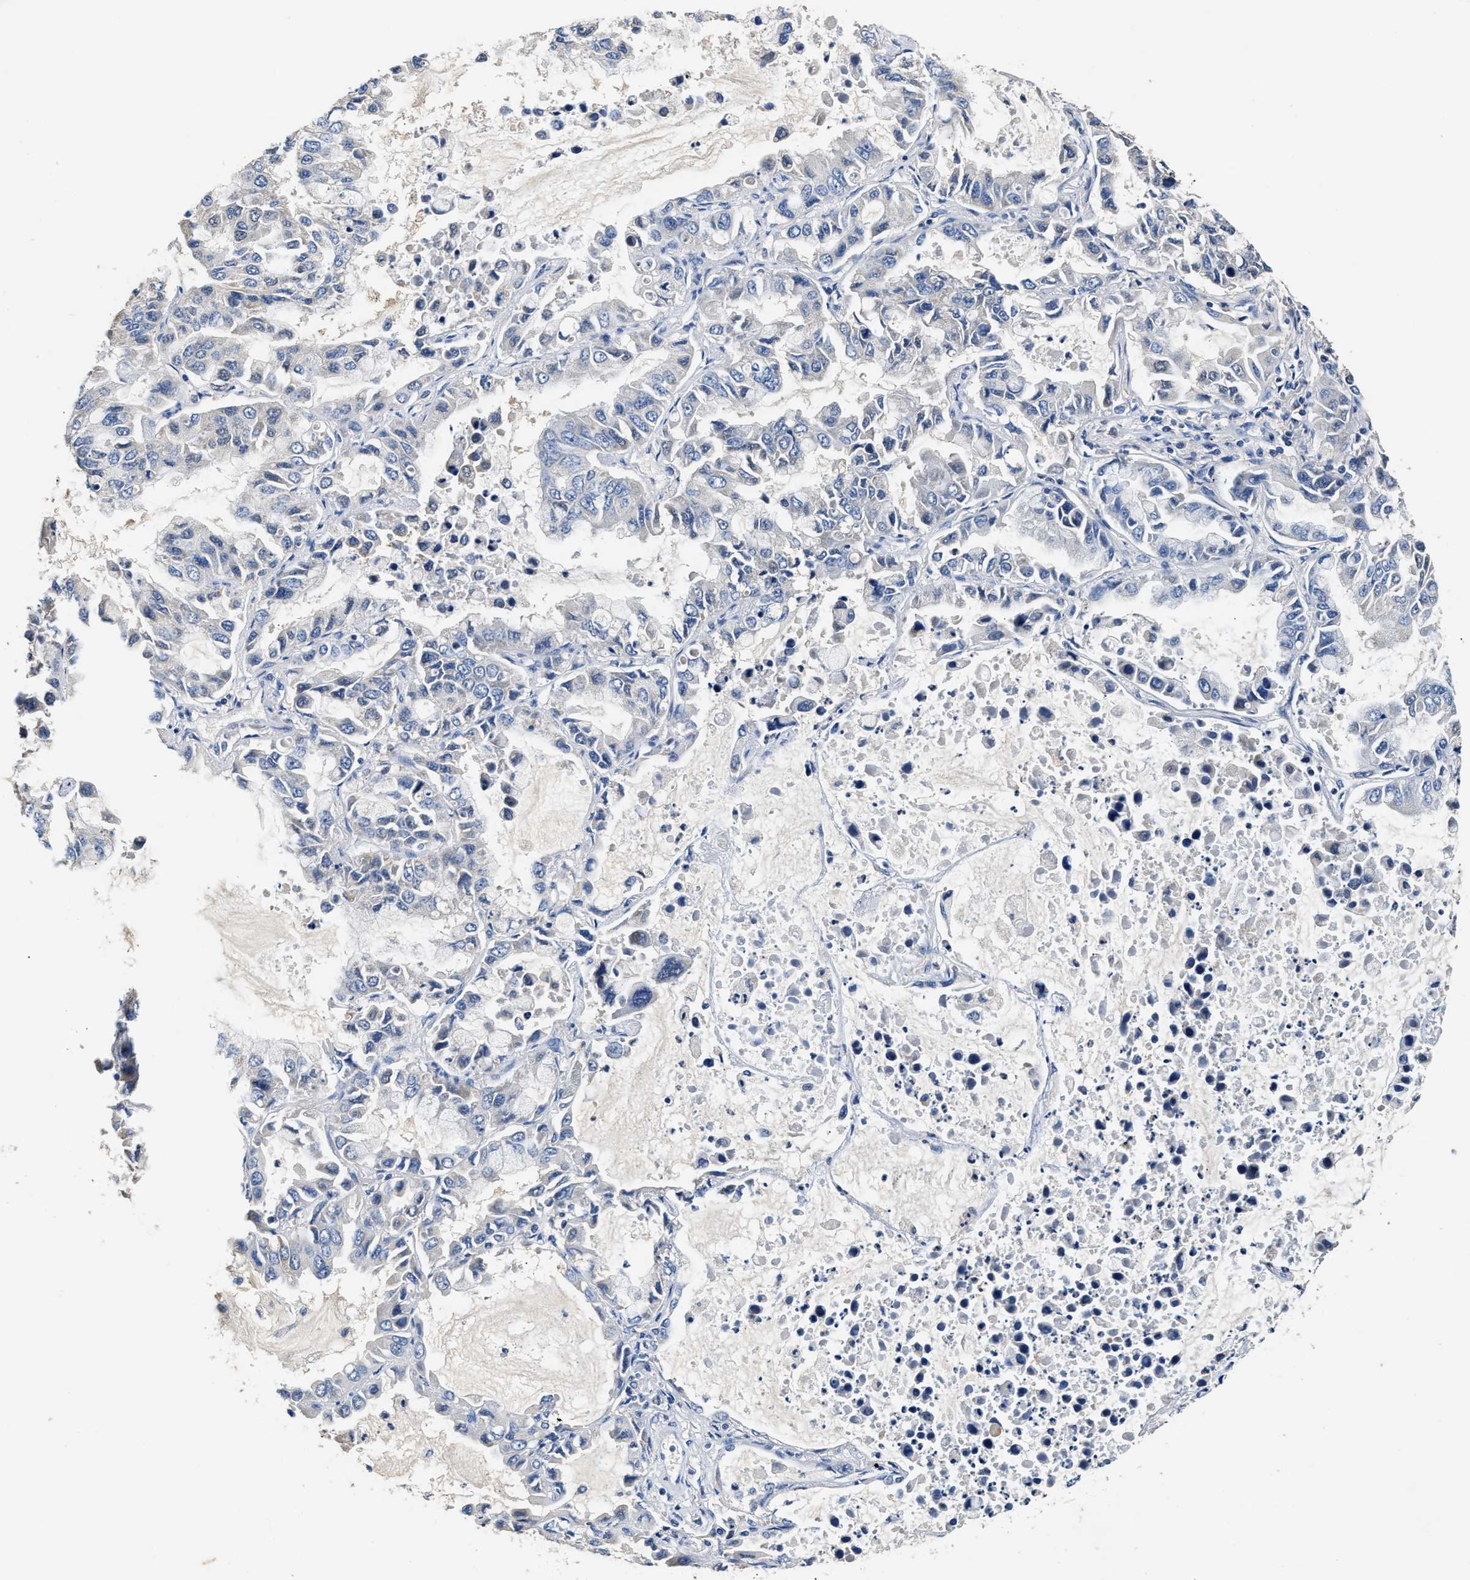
{"staining": {"intensity": "negative", "quantity": "none", "location": "none"}, "tissue": "lung cancer", "cell_type": "Tumor cells", "image_type": "cancer", "snomed": [{"axis": "morphology", "description": "Adenocarcinoma, NOS"}, {"axis": "topography", "description": "Lung"}], "caption": "This image is of adenocarcinoma (lung) stained with immunohistochemistry (IHC) to label a protein in brown with the nuclei are counter-stained blue. There is no staining in tumor cells. Nuclei are stained in blue.", "gene": "SLCO2B1", "patient": {"sex": "male", "age": 64}}